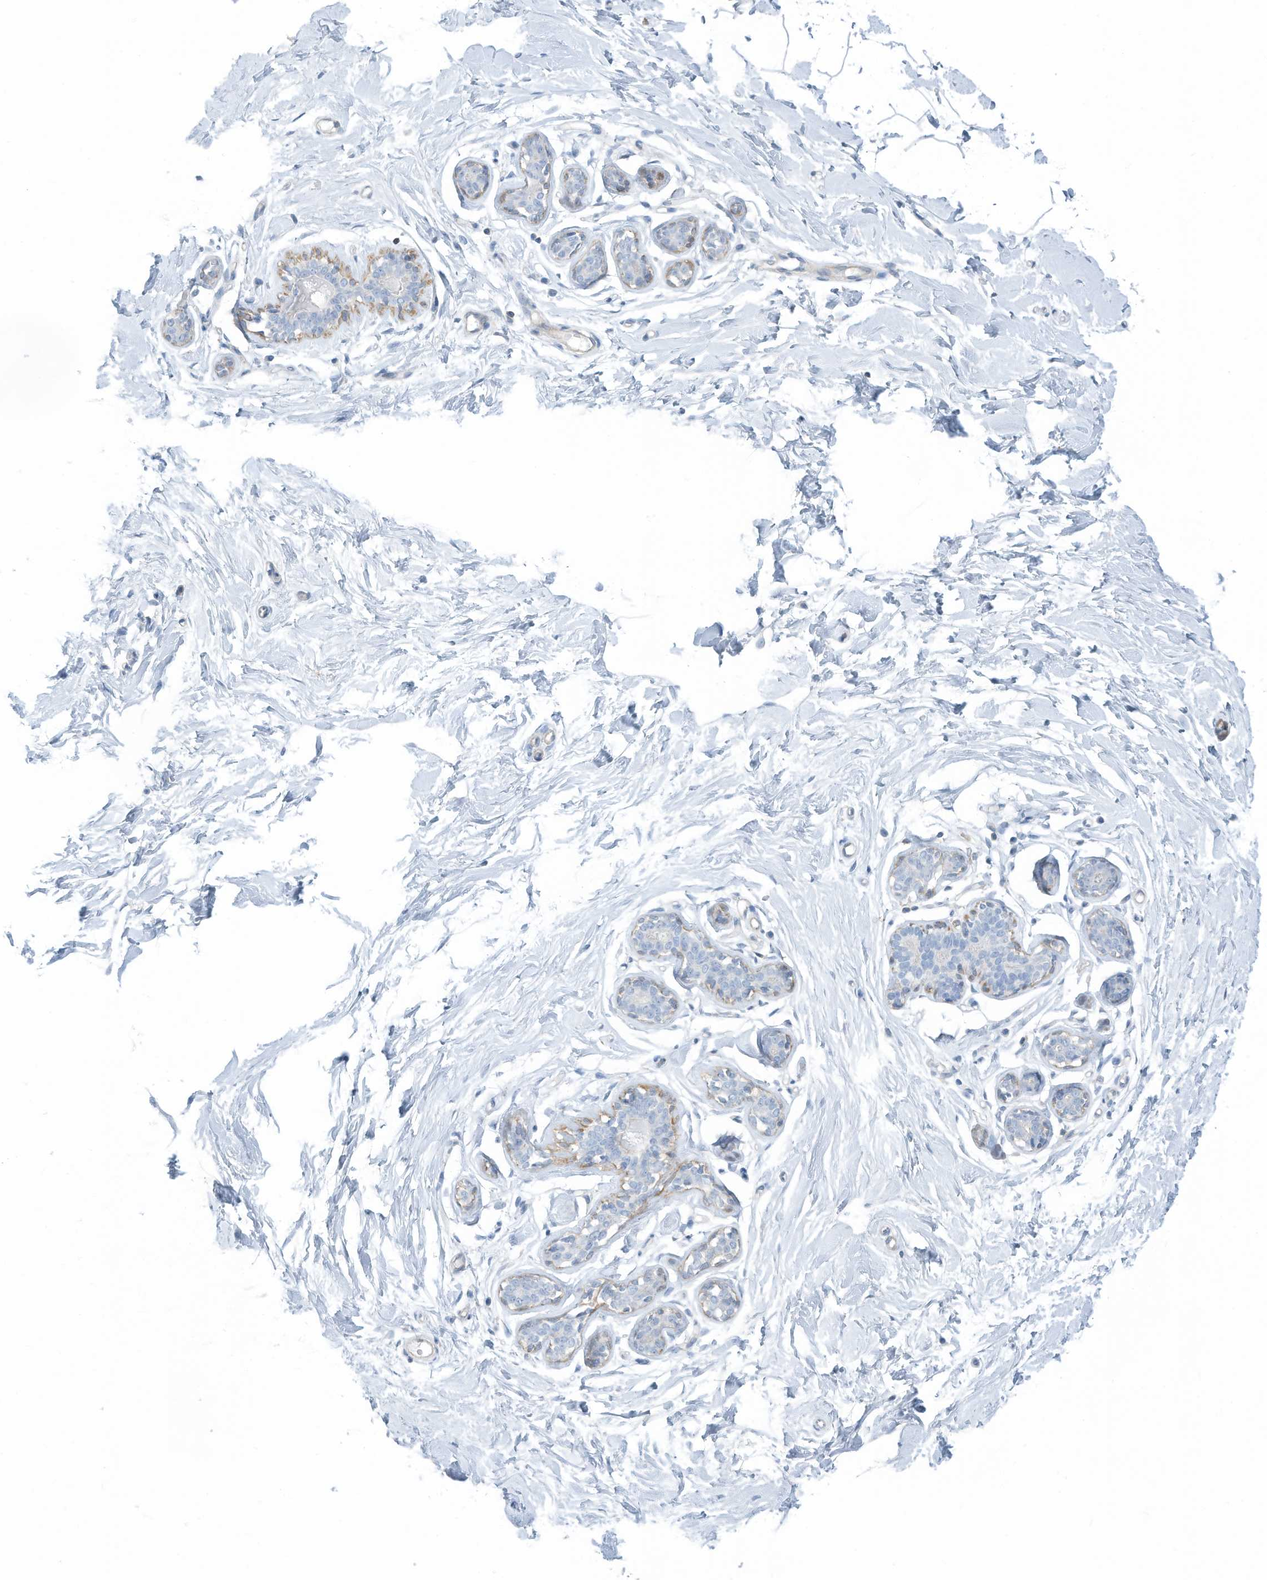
{"staining": {"intensity": "negative", "quantity": "none", "location": "none"}, "tissue": "soft tissue", "cell_type": "Fibroblasts", "image_type": "normal", "snomed": [{"axis": "morphology", "description": "Normal tissue, NOS"}, {"axis": "topography", "description": "Breast"}], "caption": "An immunohistochemistry photomicrograph of normal soft tissue is shown. There is no staining in fibroblasts of soft tissue. The staining is performed using DAB brown chromogen with nuclei counter-stained in using hematoxylin.", "gene": "ZNF846", "patient": {"sex": "female", "age": 23}}